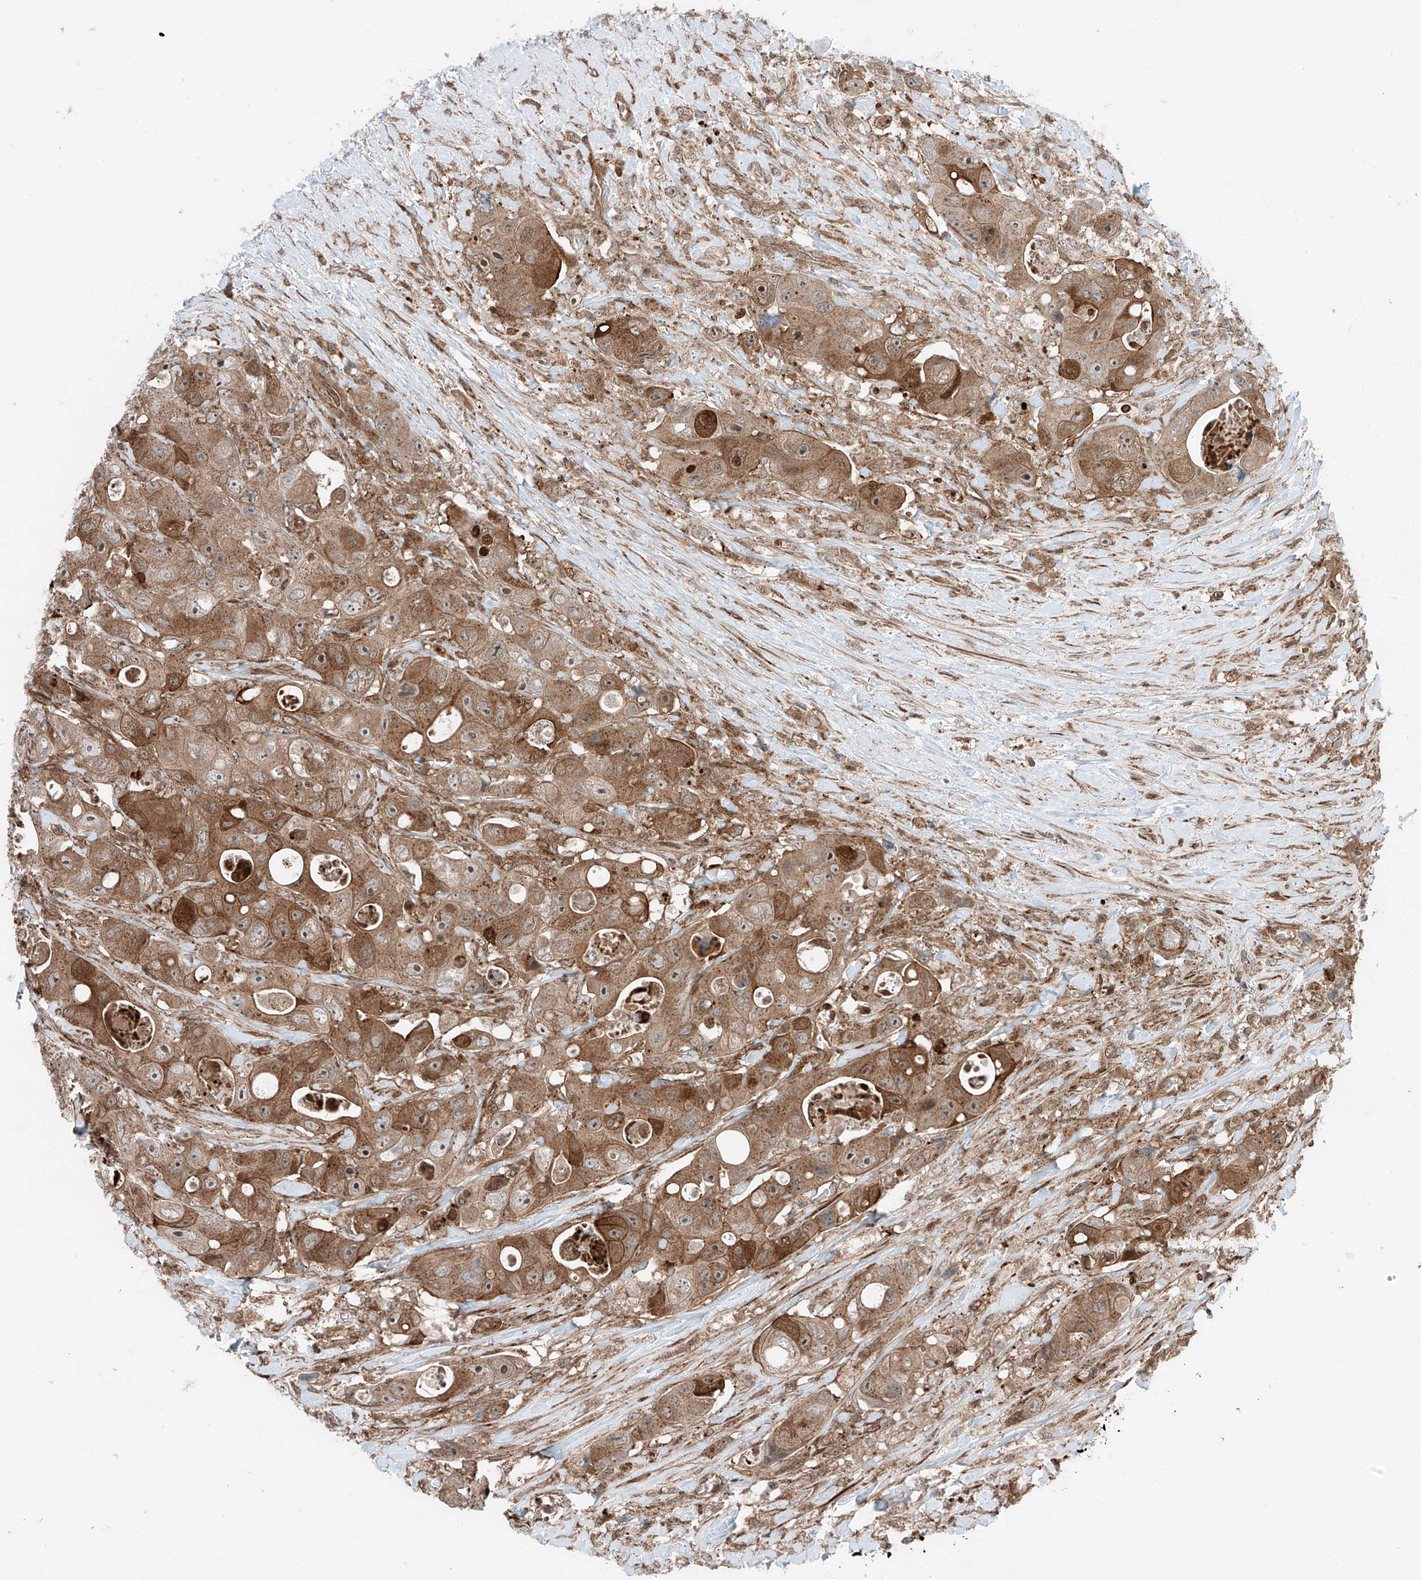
{"staining": {"intensity": "moderate", "quantity": ">75%", "location": "cytoplasmic/membranous"}, "tissue": "colorectal cancer", "cell_type": "Tumor cells", "image_type": "cancer", "snomed": [{"axis": "morphology", "description": "Adenocarcinoma, NOS"}, {"axis": "topography", "description": "Colon"}], "caption": "High-power microscopy captured an IHC histopathology image of colorectal adenocarcinoma, revealing moderate cytoplasmic/membranous positivity in about >75% of tumor cells.", "gene": "USP48", "patient": {"sex": "female", "age": 46}}